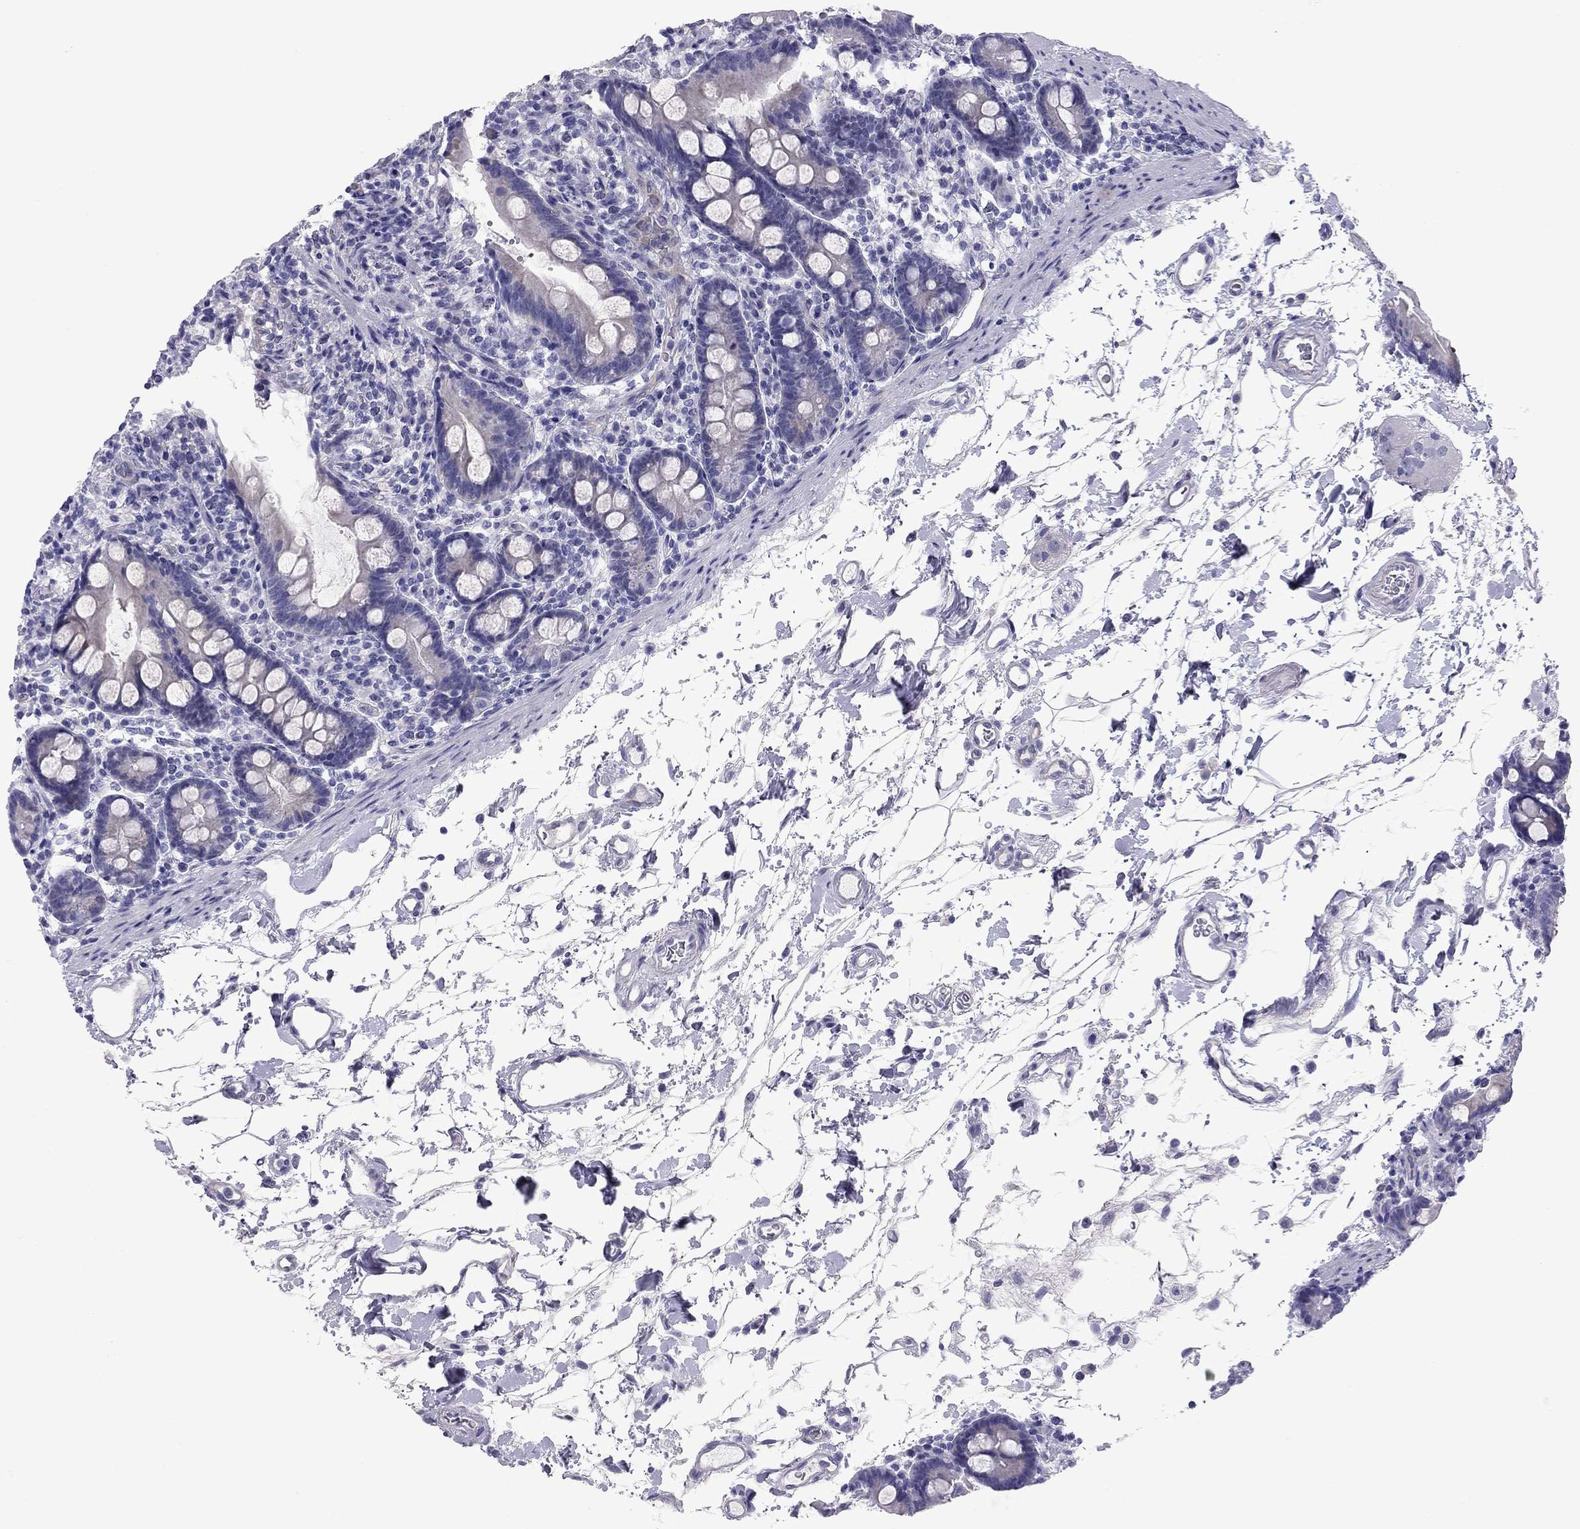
{"staining": {"intensity": "negative", "quantity": "none", "location": "none"}, "tissue": "small intestine", "cell_type": "Glandular cells", "image_type": "normal", "snomed": [{"axis": "morphology", "description": "Normal tissue, NOS"}, {"axis": "topography", "description": "Small intestine"}], "caption": "Glandular cells show no significant staining in benign small intestine. (DAB (3,3'-diaminobenzidine) immunohistochemistry visualized using brightfield microscopy, high magnification).", "gene": "FSCN3", "patient": {"sex": "female", "age": 44}}